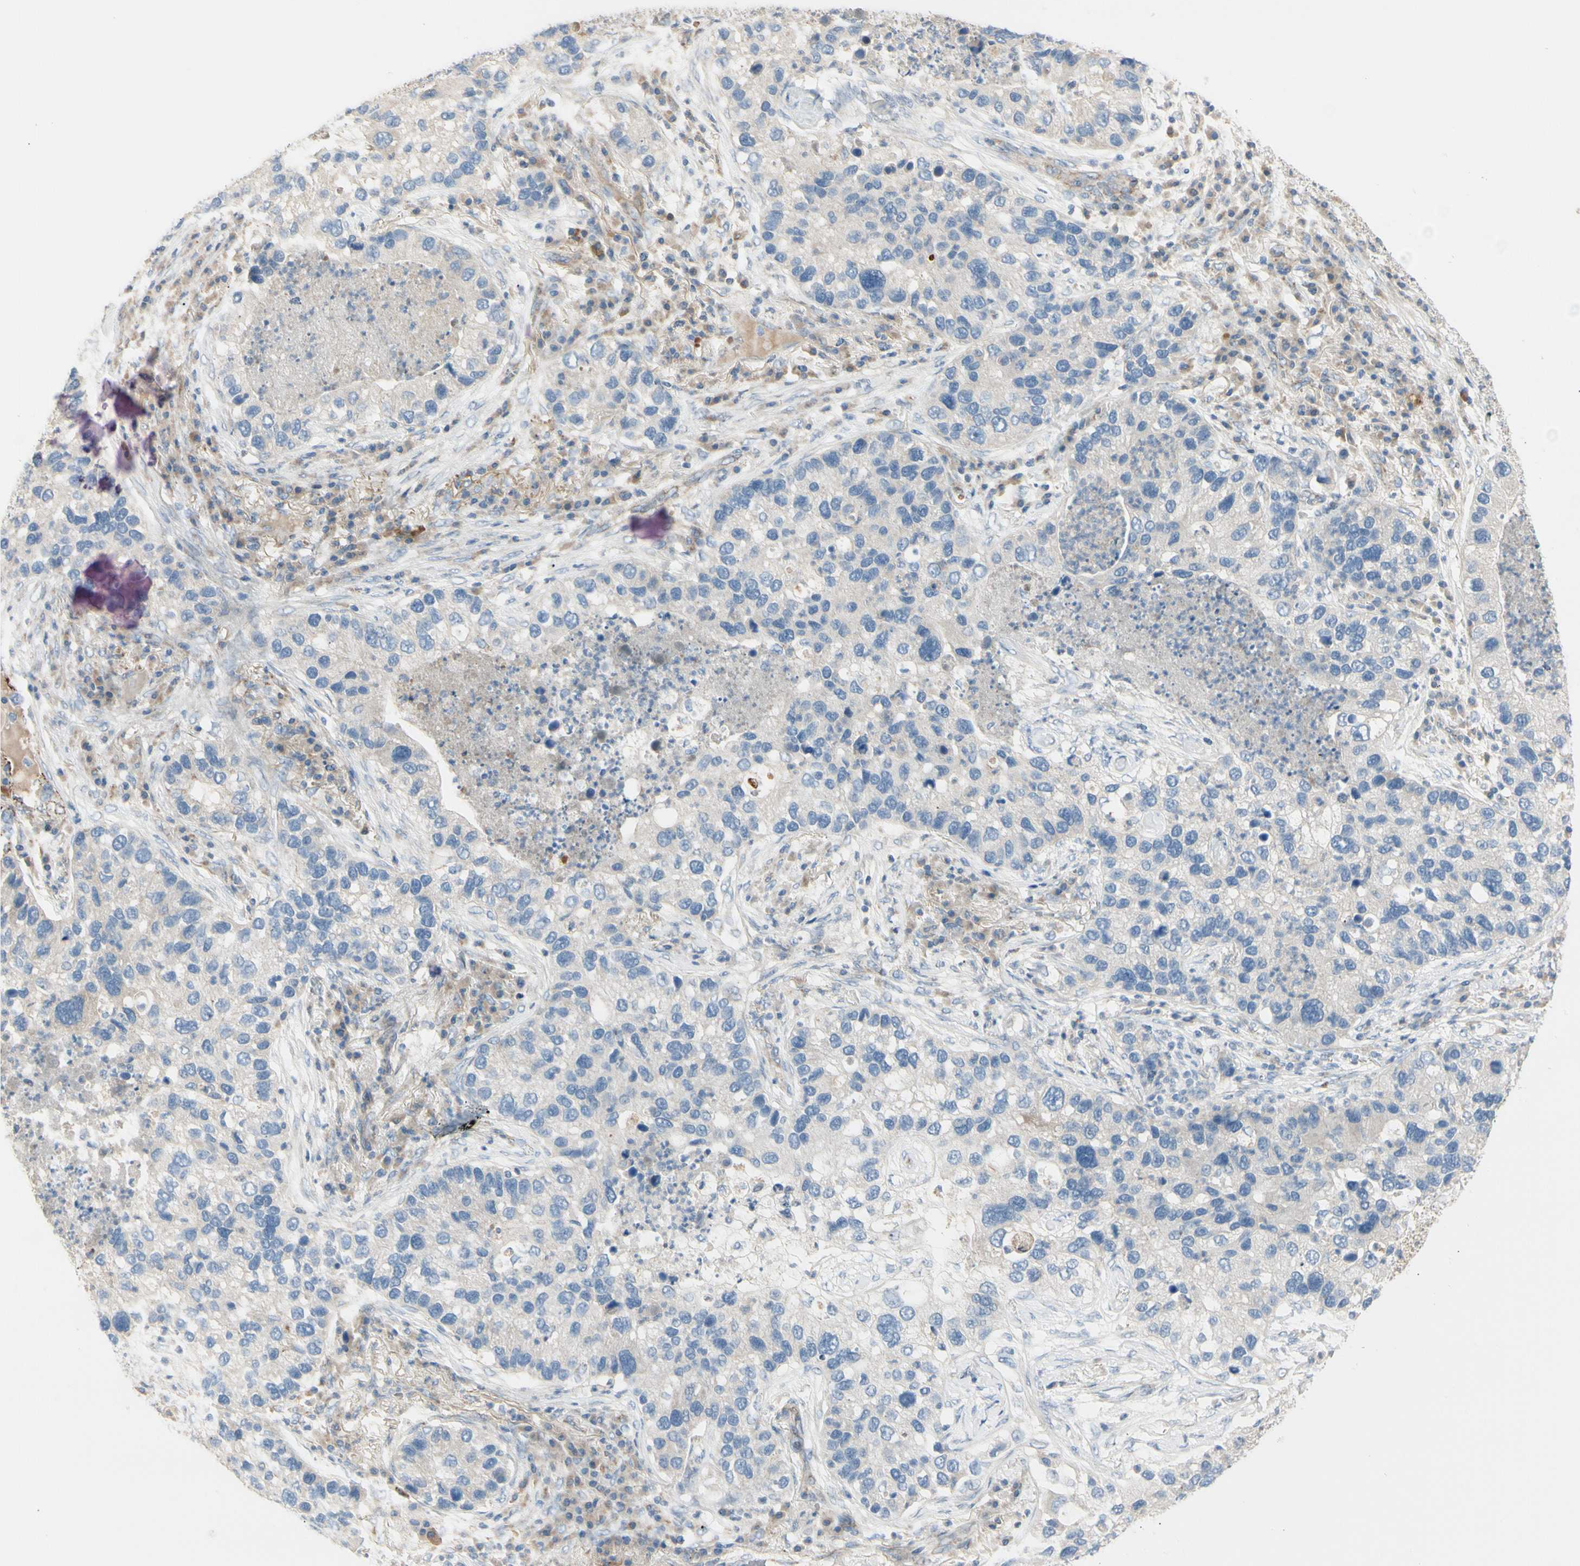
{"staining": {"intensity": "negative", "quantity": "none", "location": "none"}, "tissue": "lung cancer", "cell_type": "Tumor cells", "image_type": "cancer", "snomed": [{"axis": "morphology", "description": "Normal tissue, NOS"}, {"axis": "morphology", "description": "Adenocarcinoma, NOS"}, {"axis": "topography", "description": "Bronchus"}, {"axis": "topography", "description": "Lung"}], "caption": "Lung adenocarcinoma was stained to show a protein in brown. There is no significant positivity in tumor cells.", "gene": "EPHA3", "patient": {"sex": "male", "age": 54}}